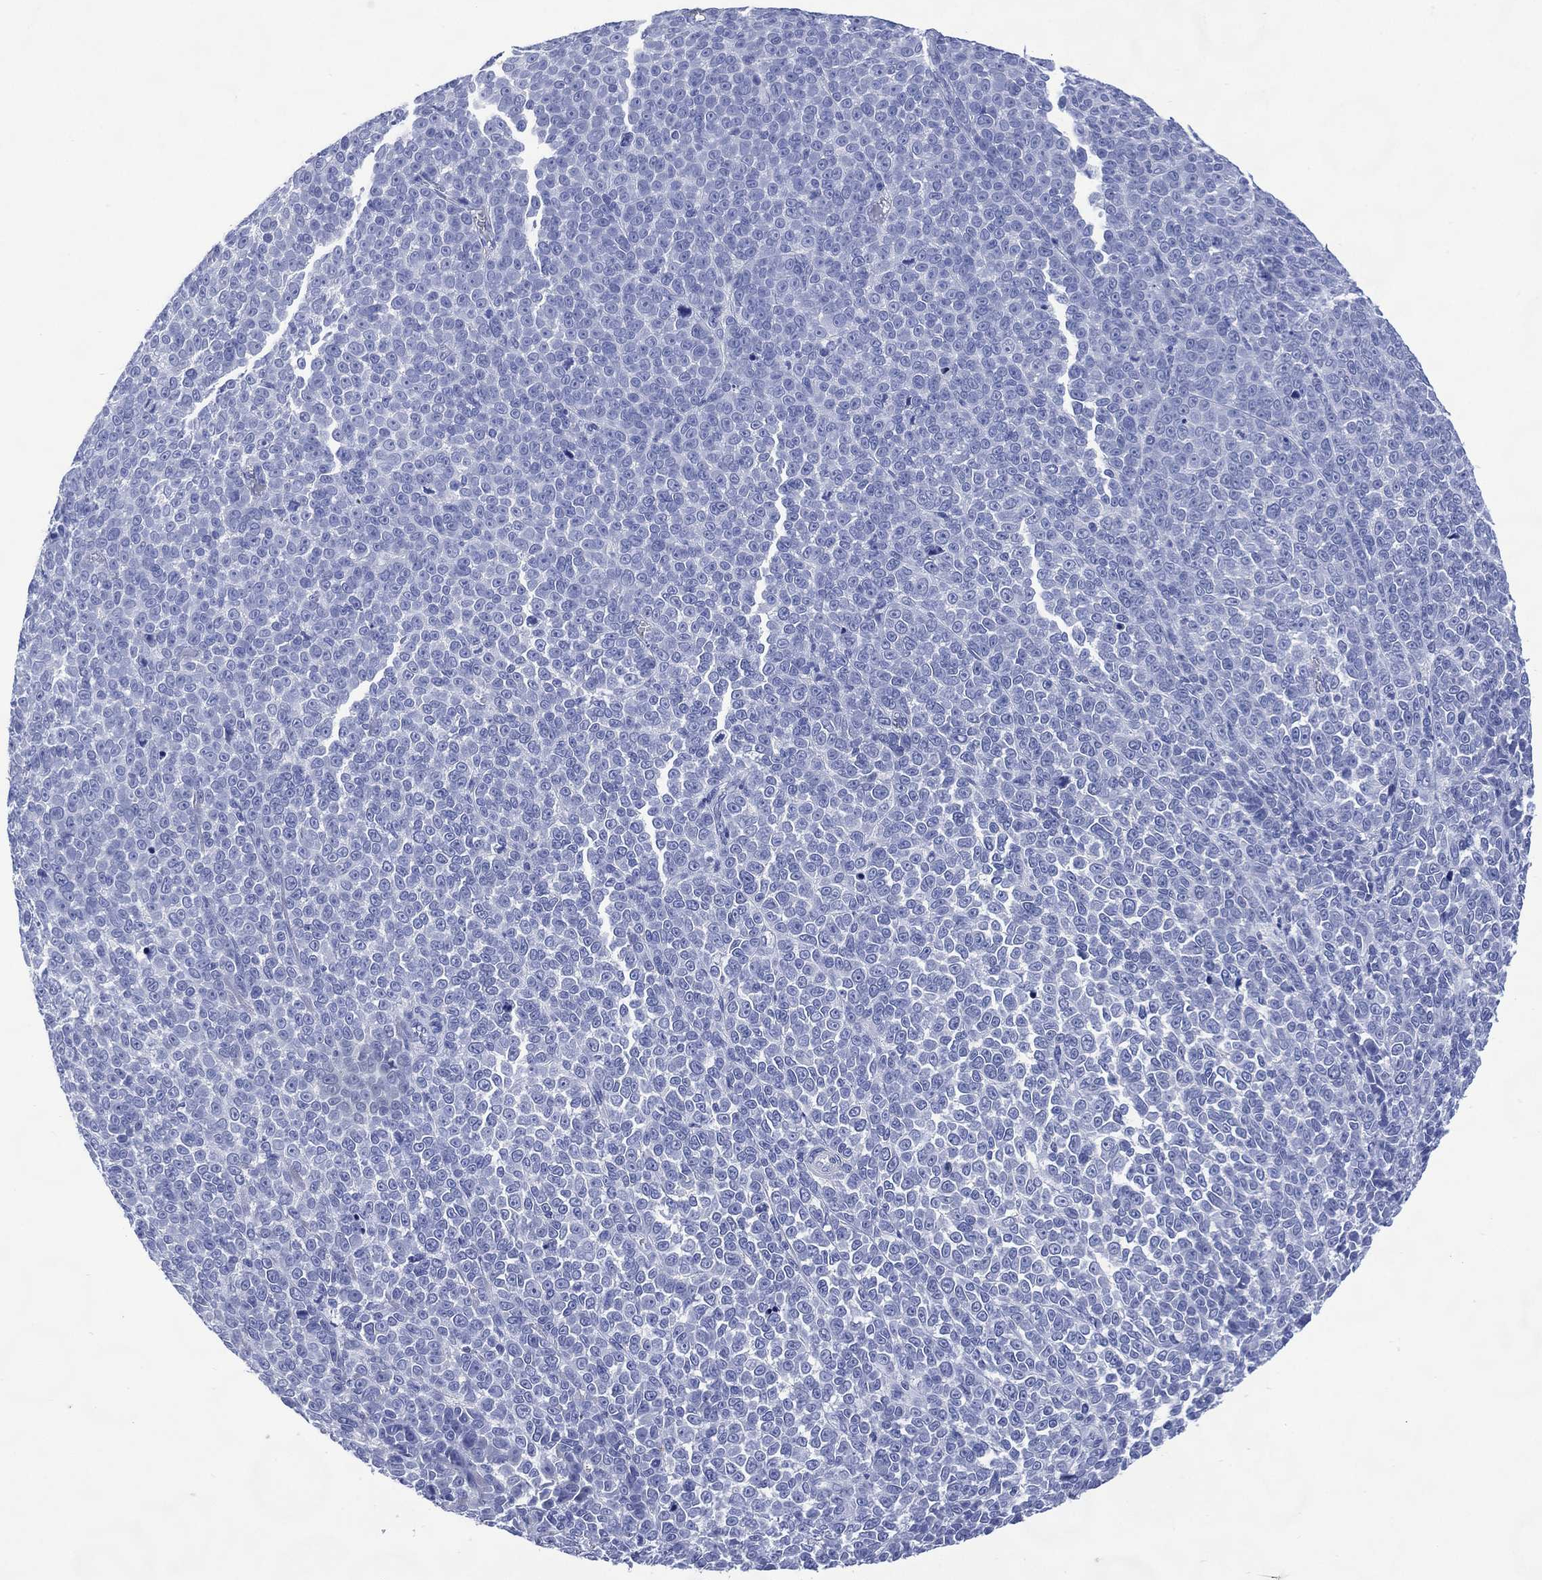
{"staining": {"intensity": "negative", "quantity": "none", "location": "none"}, "tissue": "melanoma", "cell_type": "Tumor cells", "image_type": "cancer", "snomed": [{"axis": "morphology", "description": "Malignant melanoma, NOS"}, {"axis": "topography", "description": "Skin"}], "caption": "Micrograph shows no significant protein staining in tumor cells of melanoma.", "gene": "SHCBP1L", "patient": {"sex": "female", "age": 95}}